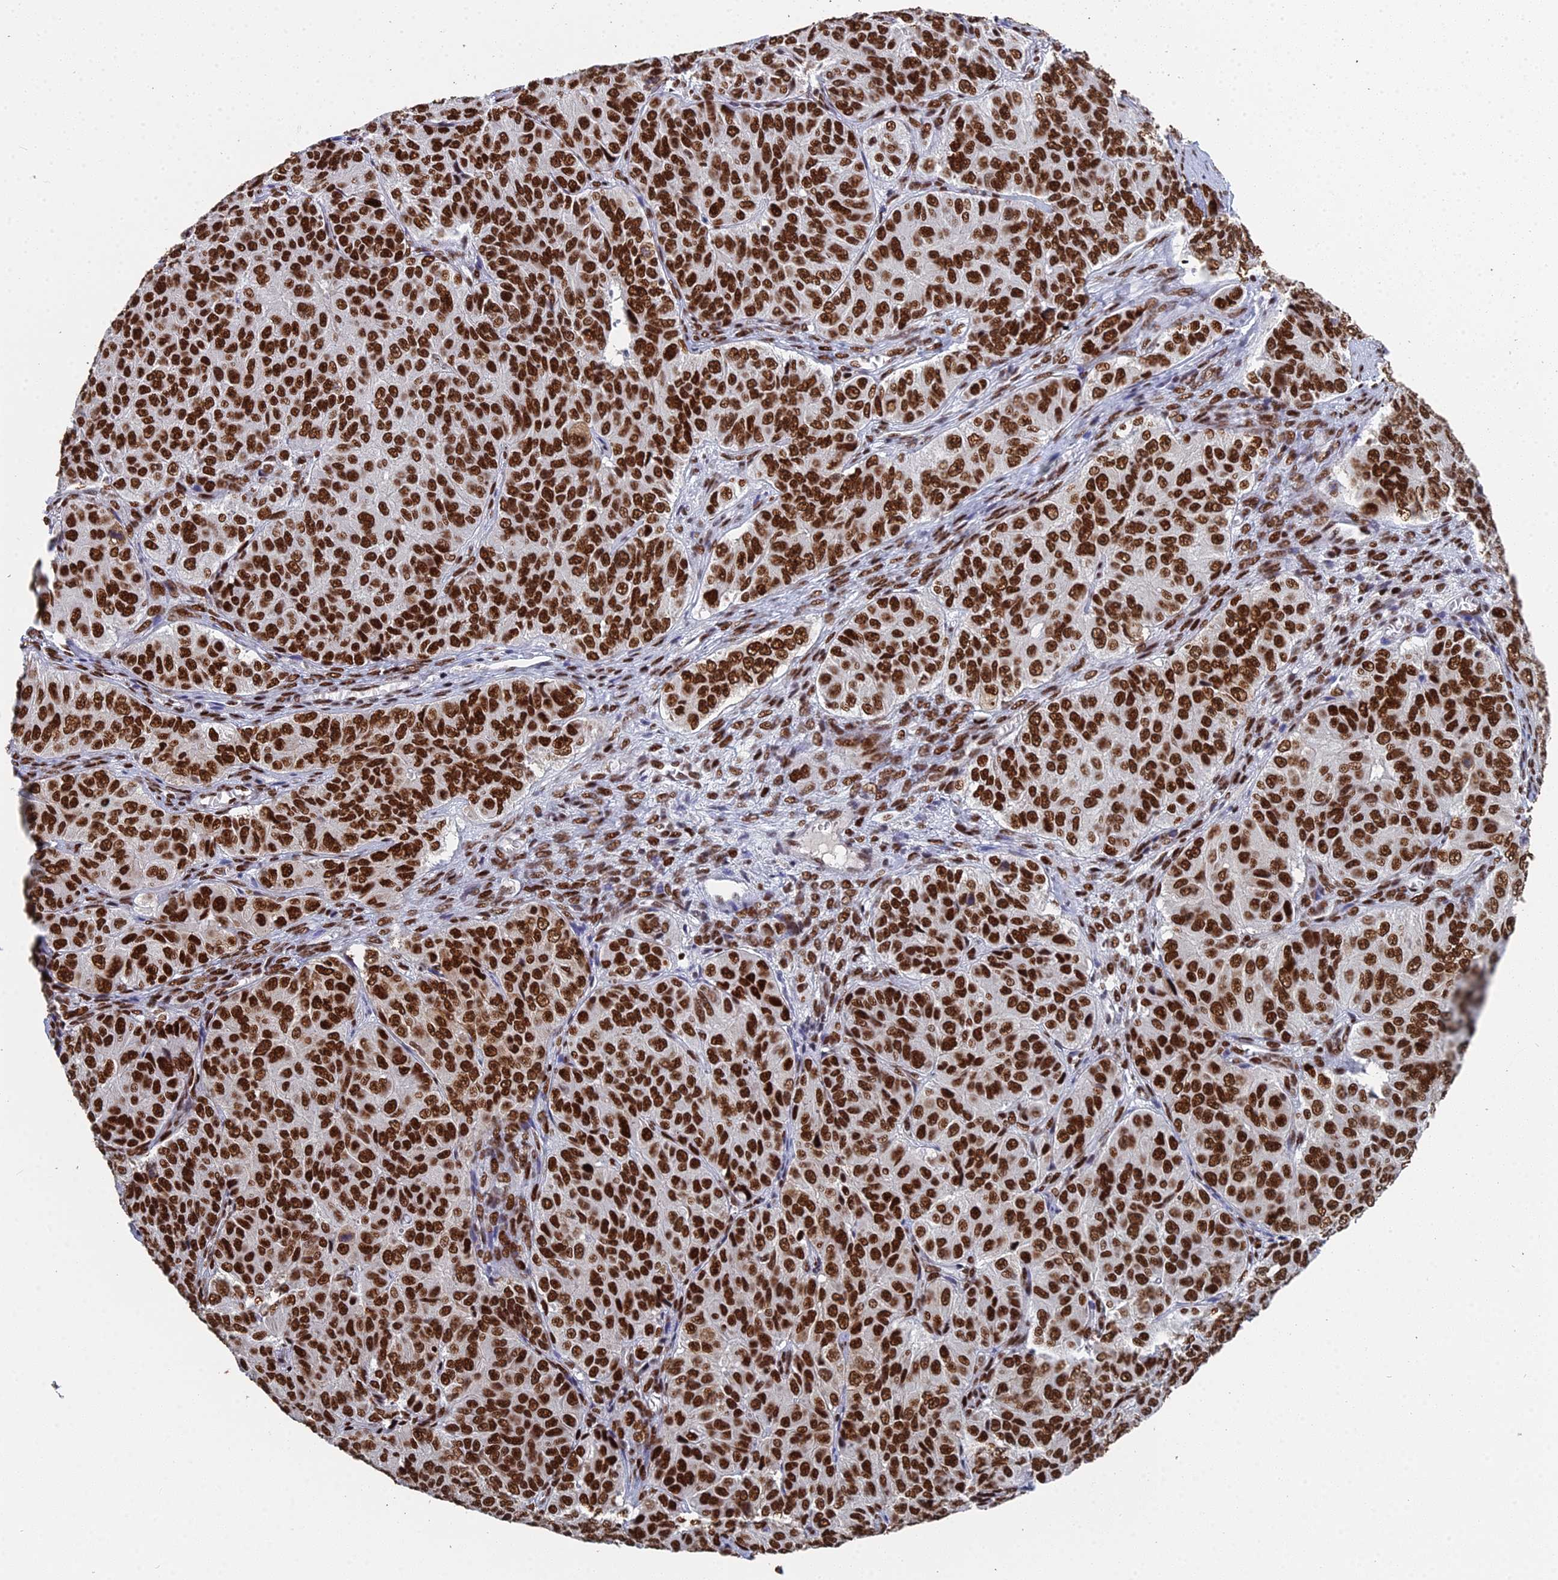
{"staining": {"intensity": "strong", "quantity": ">75%", "location": "nuclear"}, "tissue": "ovarian cancer", "cell_type": "Tumor cells", "image_type": "cancer", "snomed": [{"axis": "morphology", "description": "Carcinoma, endometroid"}, {"axis": "topography", "description": "Ovary"}], "caption": "Endometroid carcinoma (ovarian) stained for a protein (brown) shows strong nuclear positive staining in approximately >75% of tumor cells.", "gene": "SF3B3", "patient": {"sex": "female", "age": 51}}